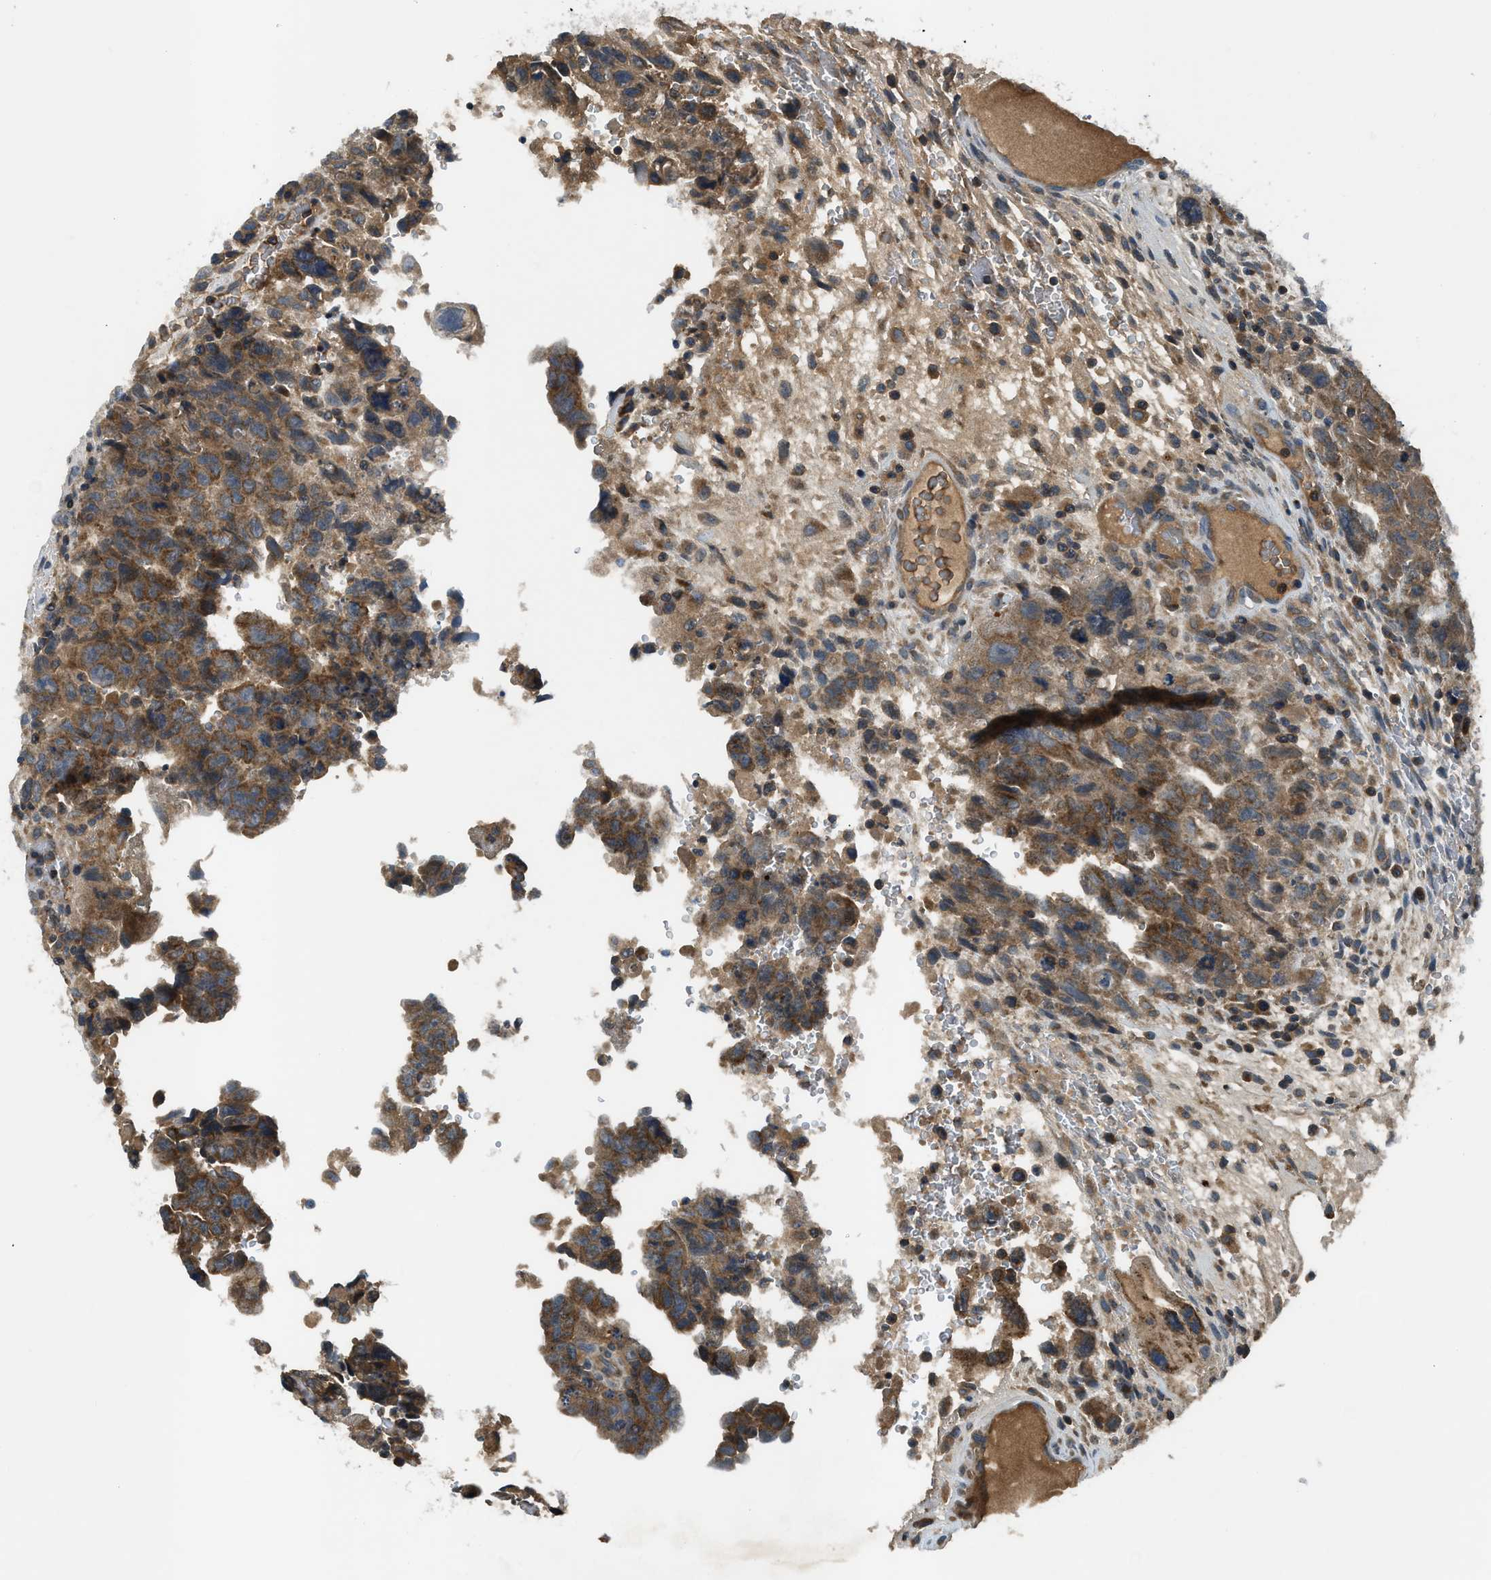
{"staining": {"intensity": "moderate", "quantity": ">75%", "location": "cytoplasmic/membranous"}, "tissue": "testis cancer", "cell_type": "Tumor cells", "image_type": "cancer", "snomed": [{"axis": "morphology", "description": "Carcinoma, Embryonal, NOS"}, {"axis": "topography", "description": "Testis"}], "caption": "Testis embryonal carcinoma stained for a protein (brown) exhibits moderate cytoplasmic/membranous positive staining in about >75% of tumor cells.", "gene": "PAFAH2", "patient": {"sex": "male", "age": 28}}